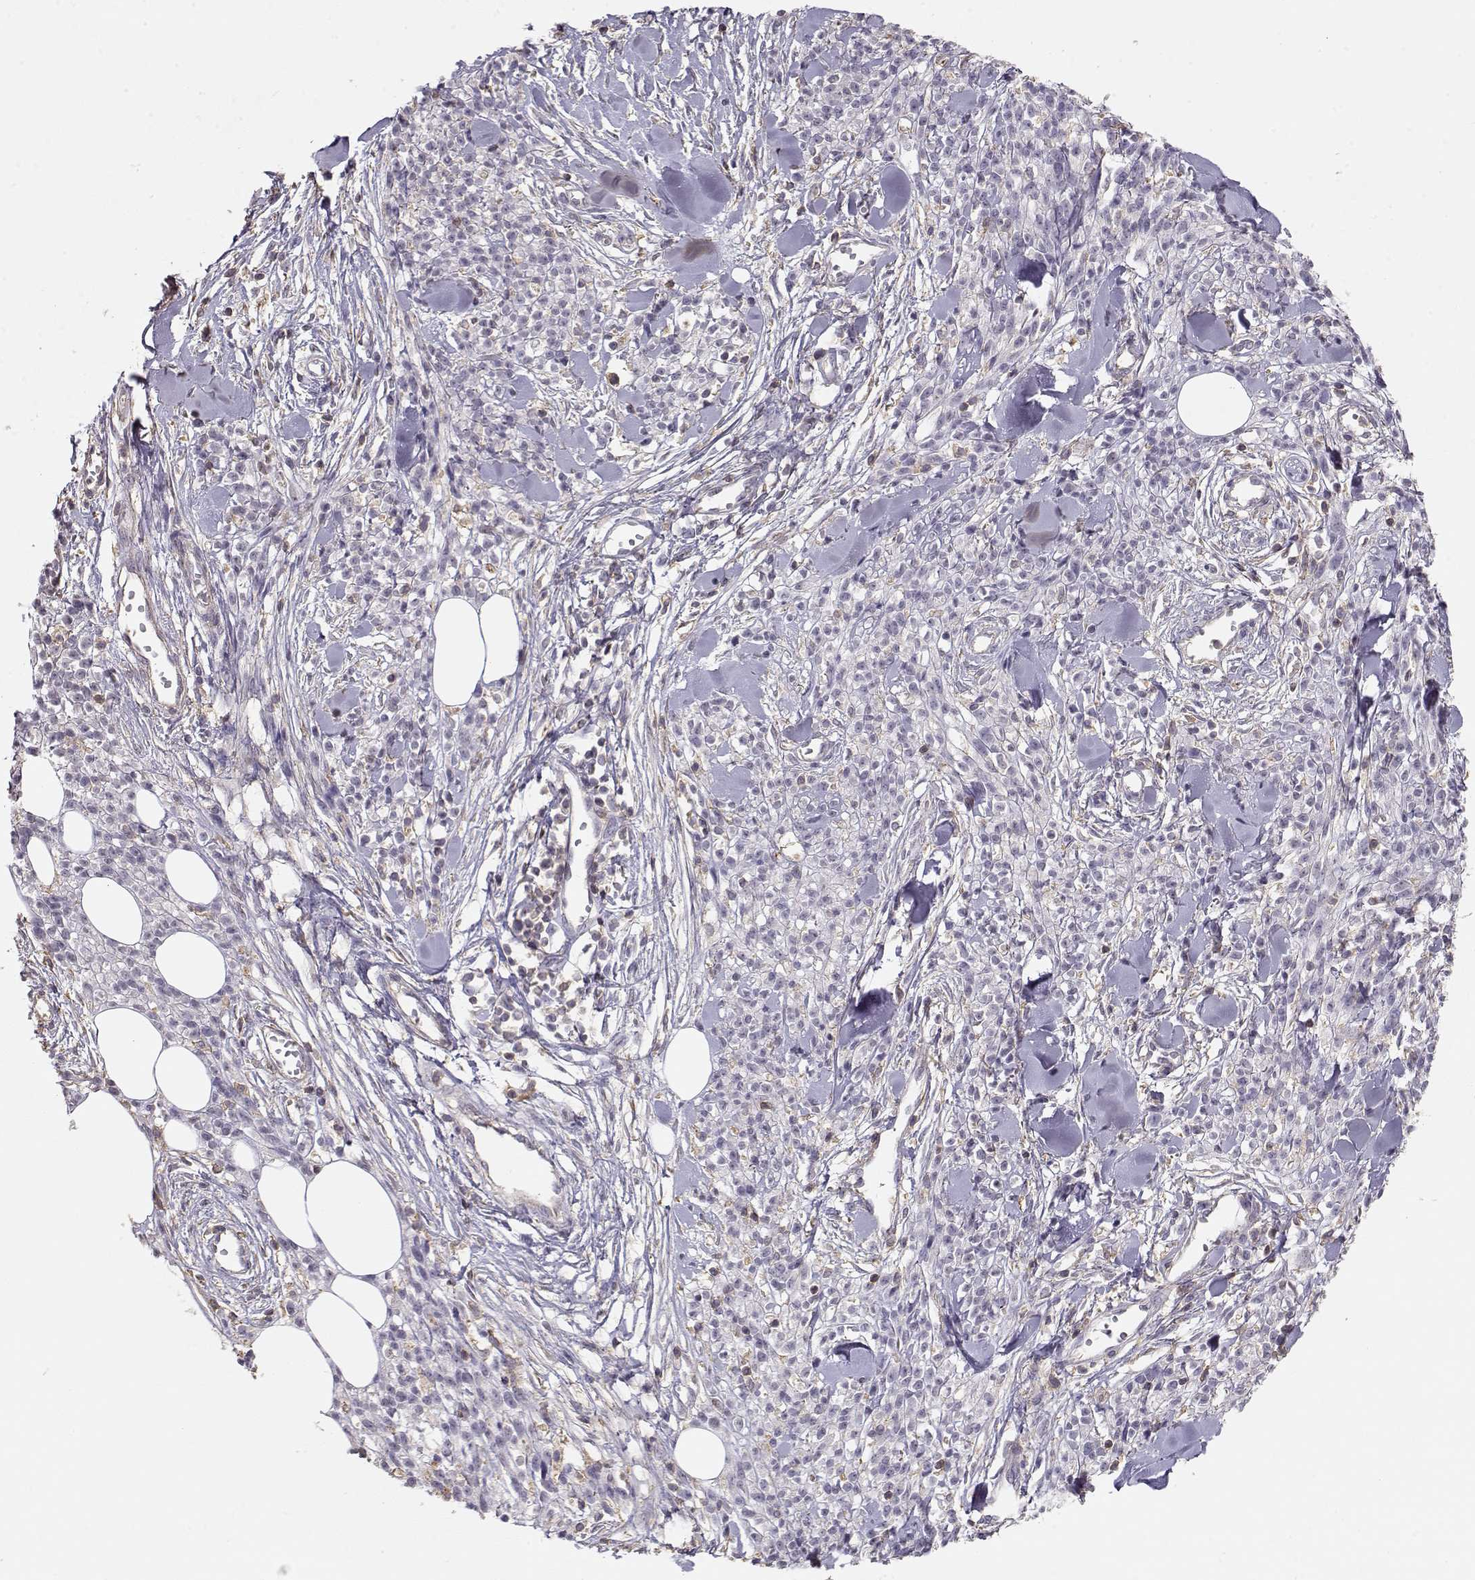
{"staining": {"intensity": "negative", "quantity": "none", "location": "none"}, "tissue": "melanoma", "cell_type": "Tumor cells", "image_type": "cancer", "snomed": [{"axis": "morphology", "description": "Malignant melanoma, NOS"}, {"axis": "topography", "description": "Skin"}, {"axis": "topography", "description": "Skin of trunk"}], "caption": "This is an immunohistochemistry (IHC) histopathology image of human melanoma. There is no expression in tumor cells.", "gene": "DAPL1", "patient": {"sex": "male", "age": 74}}